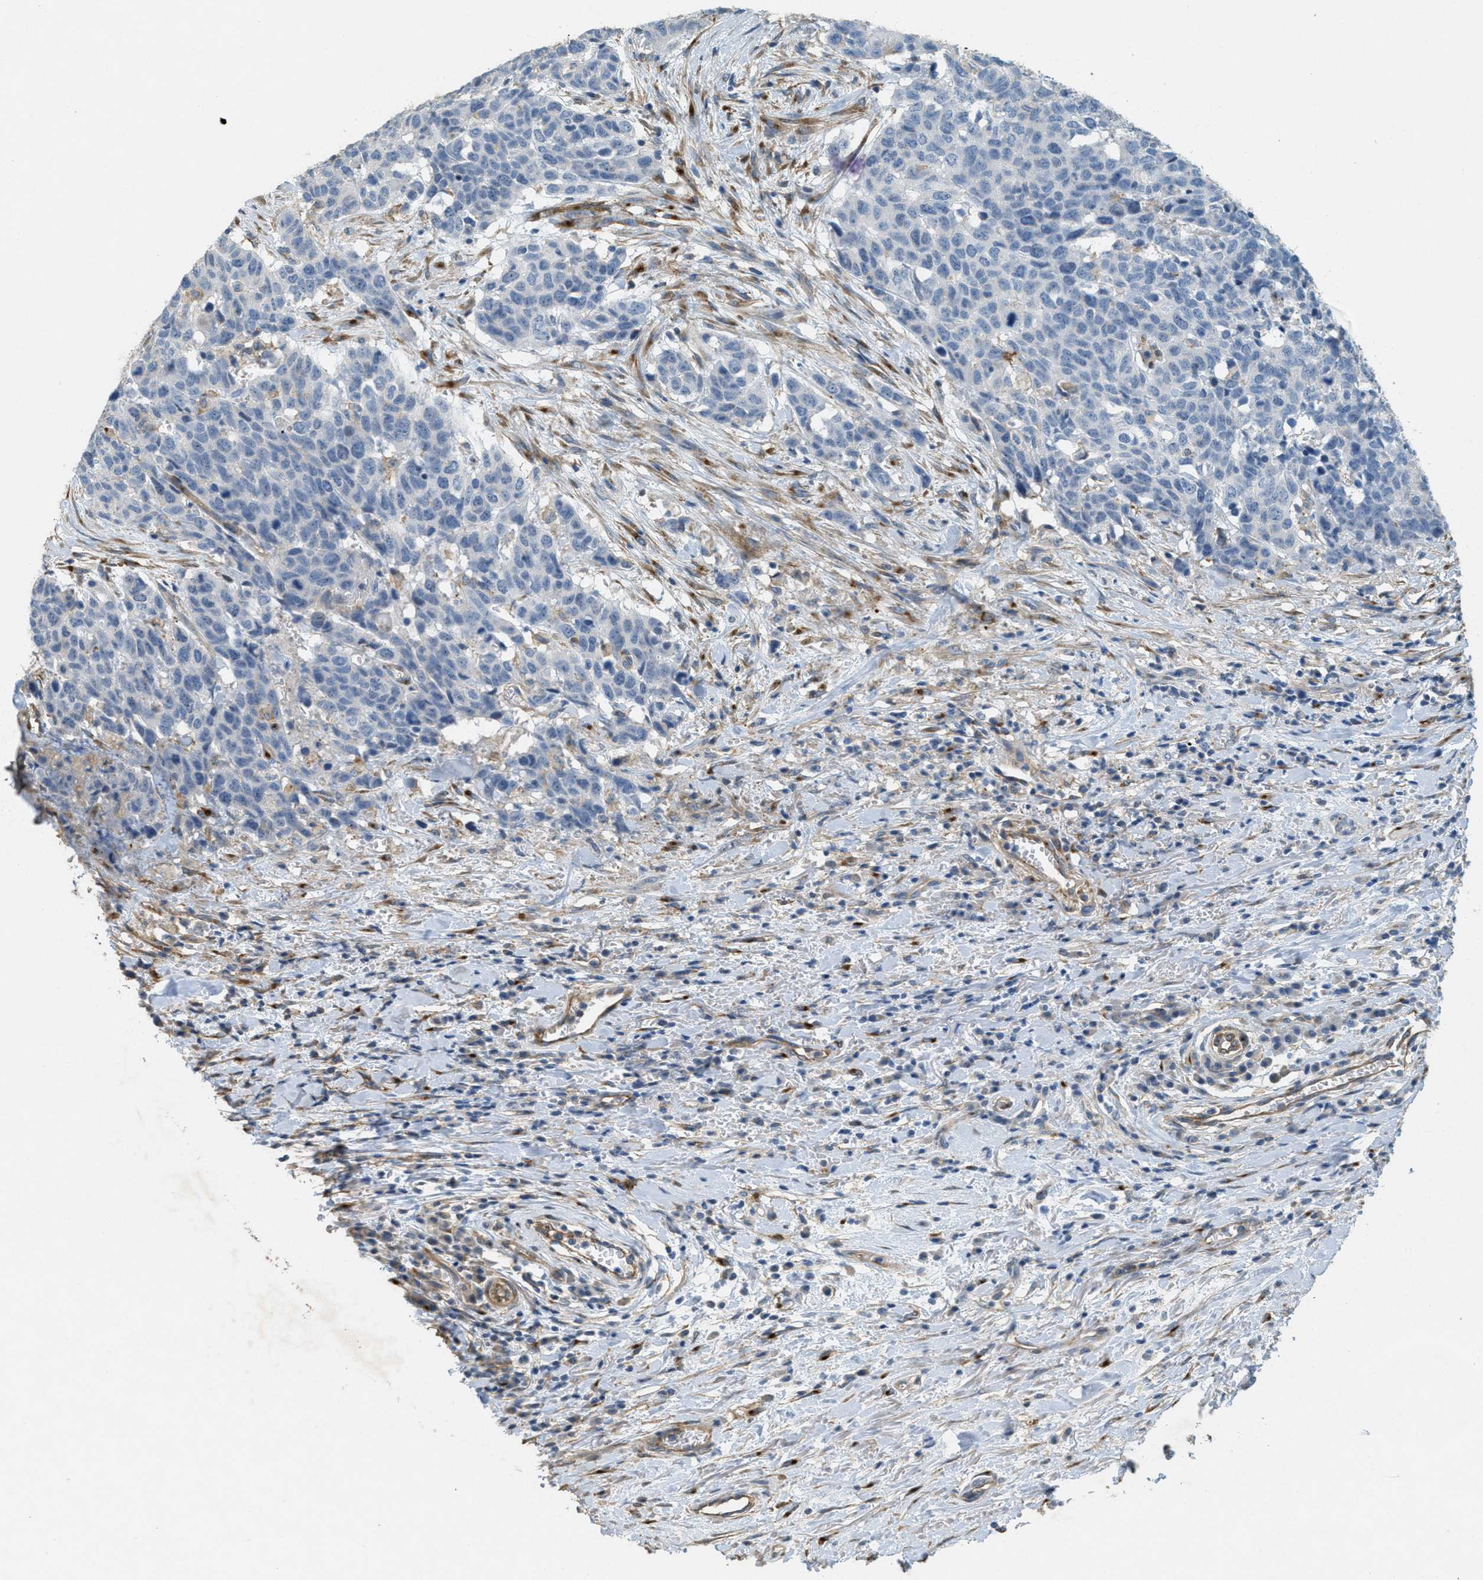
{"staining": {"intensity": "negative", "quantity": "none", "location": "none"}, "tissue": "head and neck cancer", "cell_type": "Tumor cells", "image_type": "cancer", "snomed": [{"axis": "morphology", "description": "Squamous cell carcinoma, NOS"}, {"axis": "topography", "description": "Head-Neck"}], "caption": "Squamous cell carcinoma (head and neck) stained for a protein using IHC shows no staining tumor cells.", "gene": "ADCY5", "patient": {"sex": "male", "age": 66}}